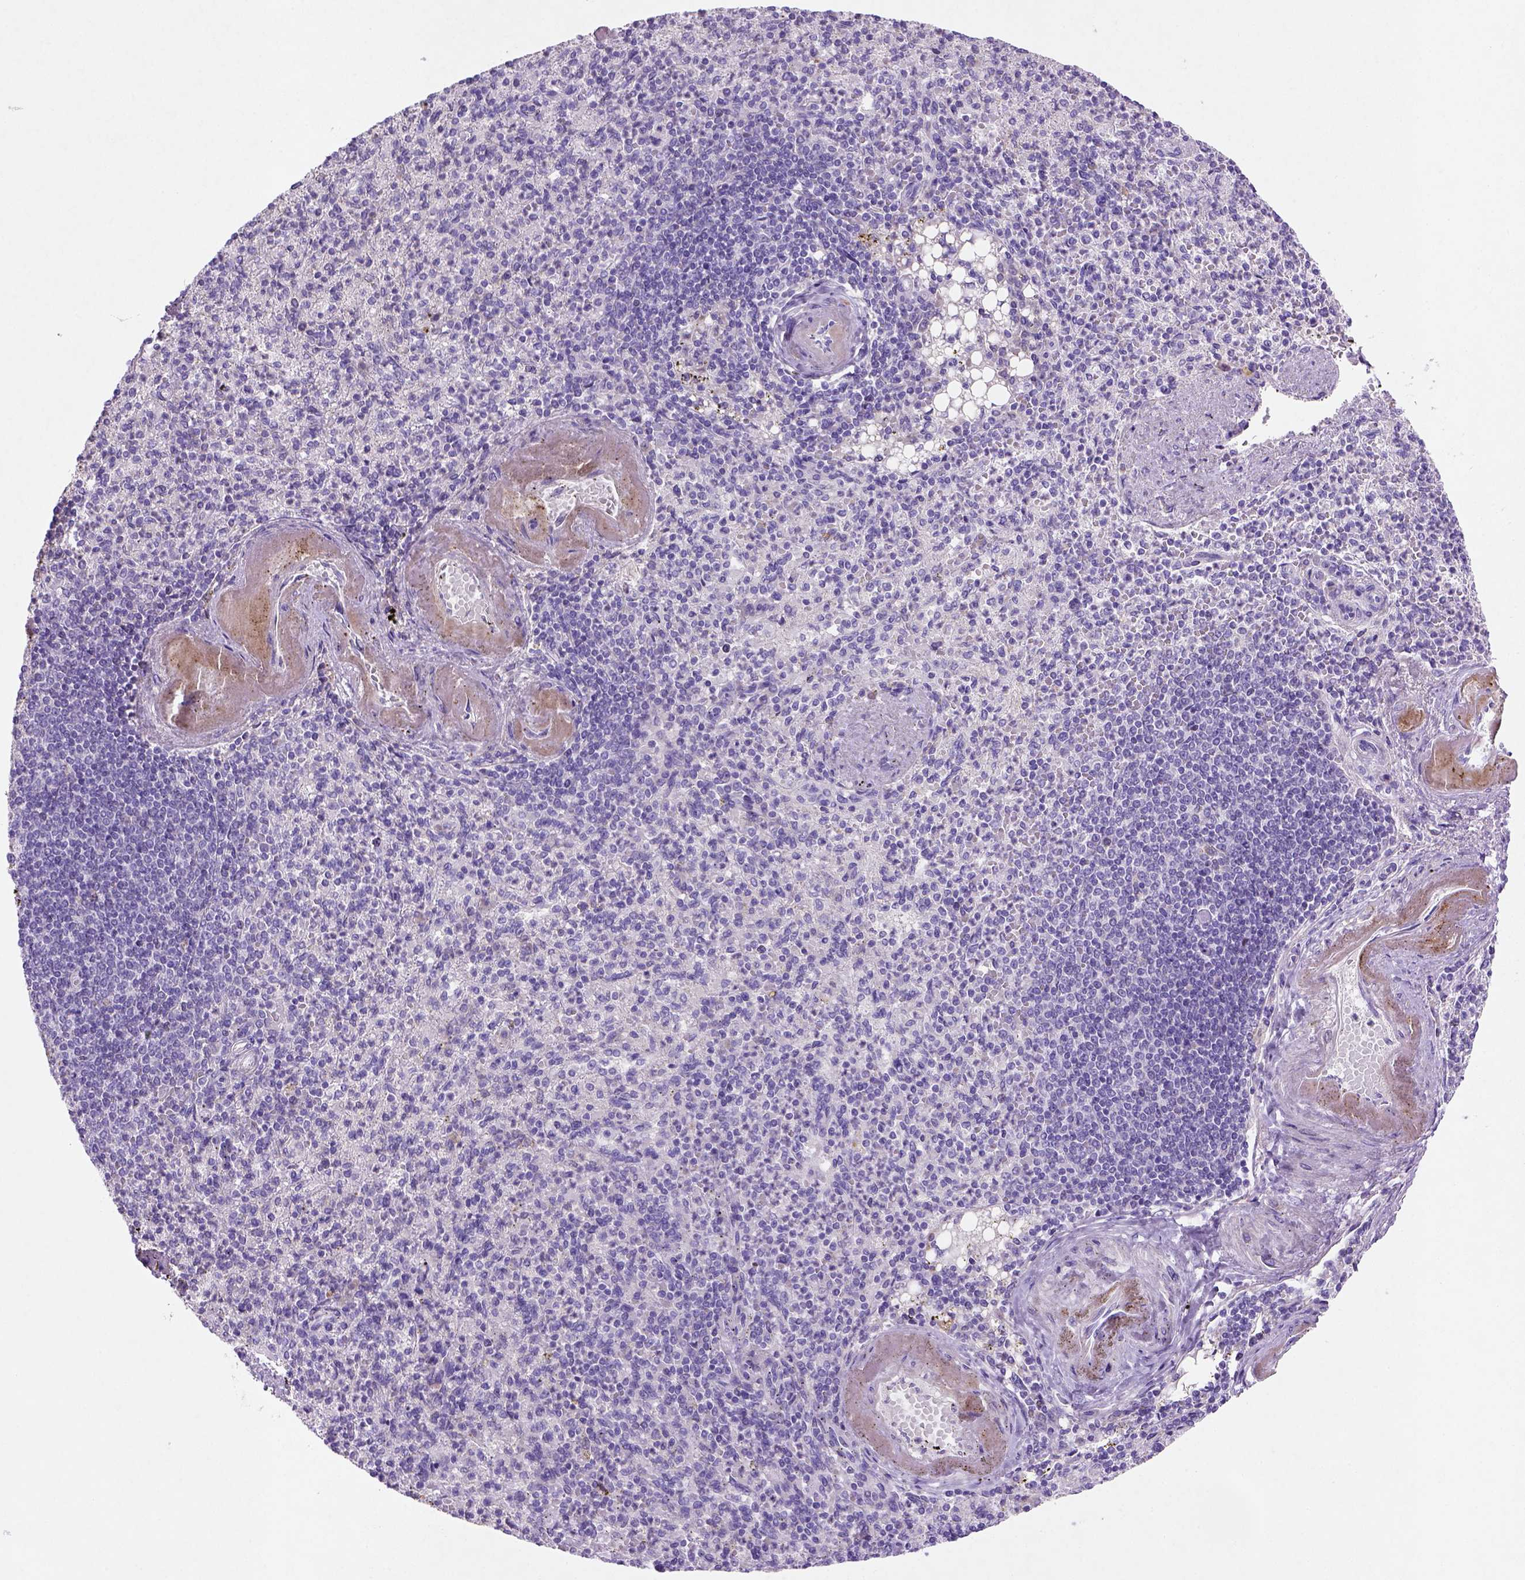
{"staining": {"intensity": "moderate", "quantity": "<25%", "location": "cytoplasmic/membranous"}, "tissue": "spleen", "cell_type": "Cells in red pulp", "image_type": "normal", "snomed": [{"axis": "morphology", "description": "Normal tissue, NOS"}, {"axis": "topography", "description": "Spleen"}], "caption": "Cells in red pulp show low levels of moderate cytoplasmic/membranous expression in about <25% of cells in unremarkable human spleen. (DAB (3,3'-diaminobenzidine) IHC, brown staining for protein, blue staining for nuclei).", "gene": "NUDT2", "patient": {"sex": "female", "age": 74}}